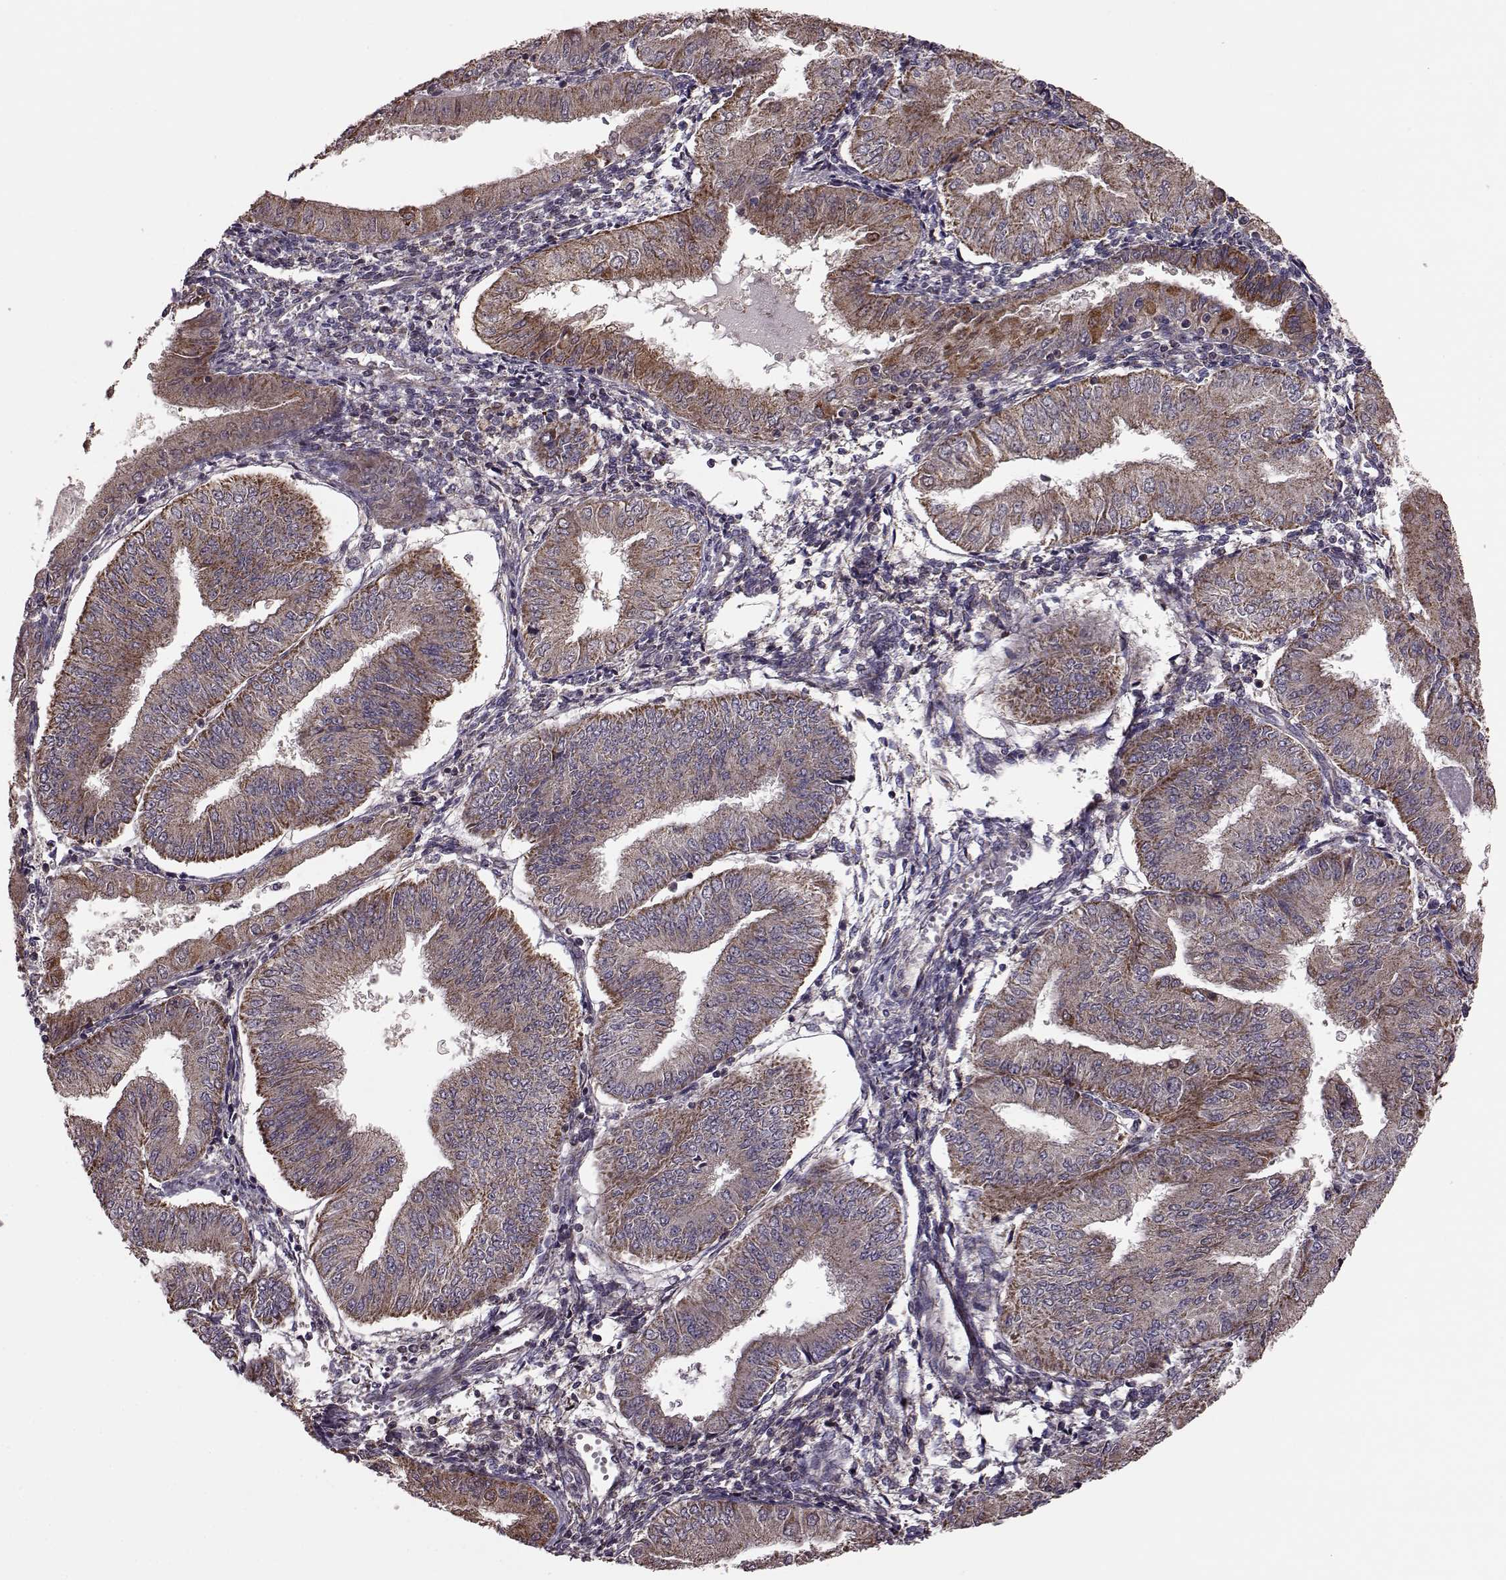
{"staining": {"intensity": "moderate", "quantity": "25%-75%", "location": "cytoplasmic/membranous"}, "tissue": "endometrial cancer", "cell_type": "Tumor cells", "image_type": "cancer", "snomed": [{"axis": "morphology", "description": "Adenocarcinoma, NOS"}, {"axis": "topography", "description": "Endometrium"}], "caption": "The photomicrograph shows a brown stain indicating the presence of a protein in the cytoplasmic/membranous of tumor cells in adenocarcinoma (endometrial).", "gene": "PUDP", "patient": {"sex": "female", "age": 53}}